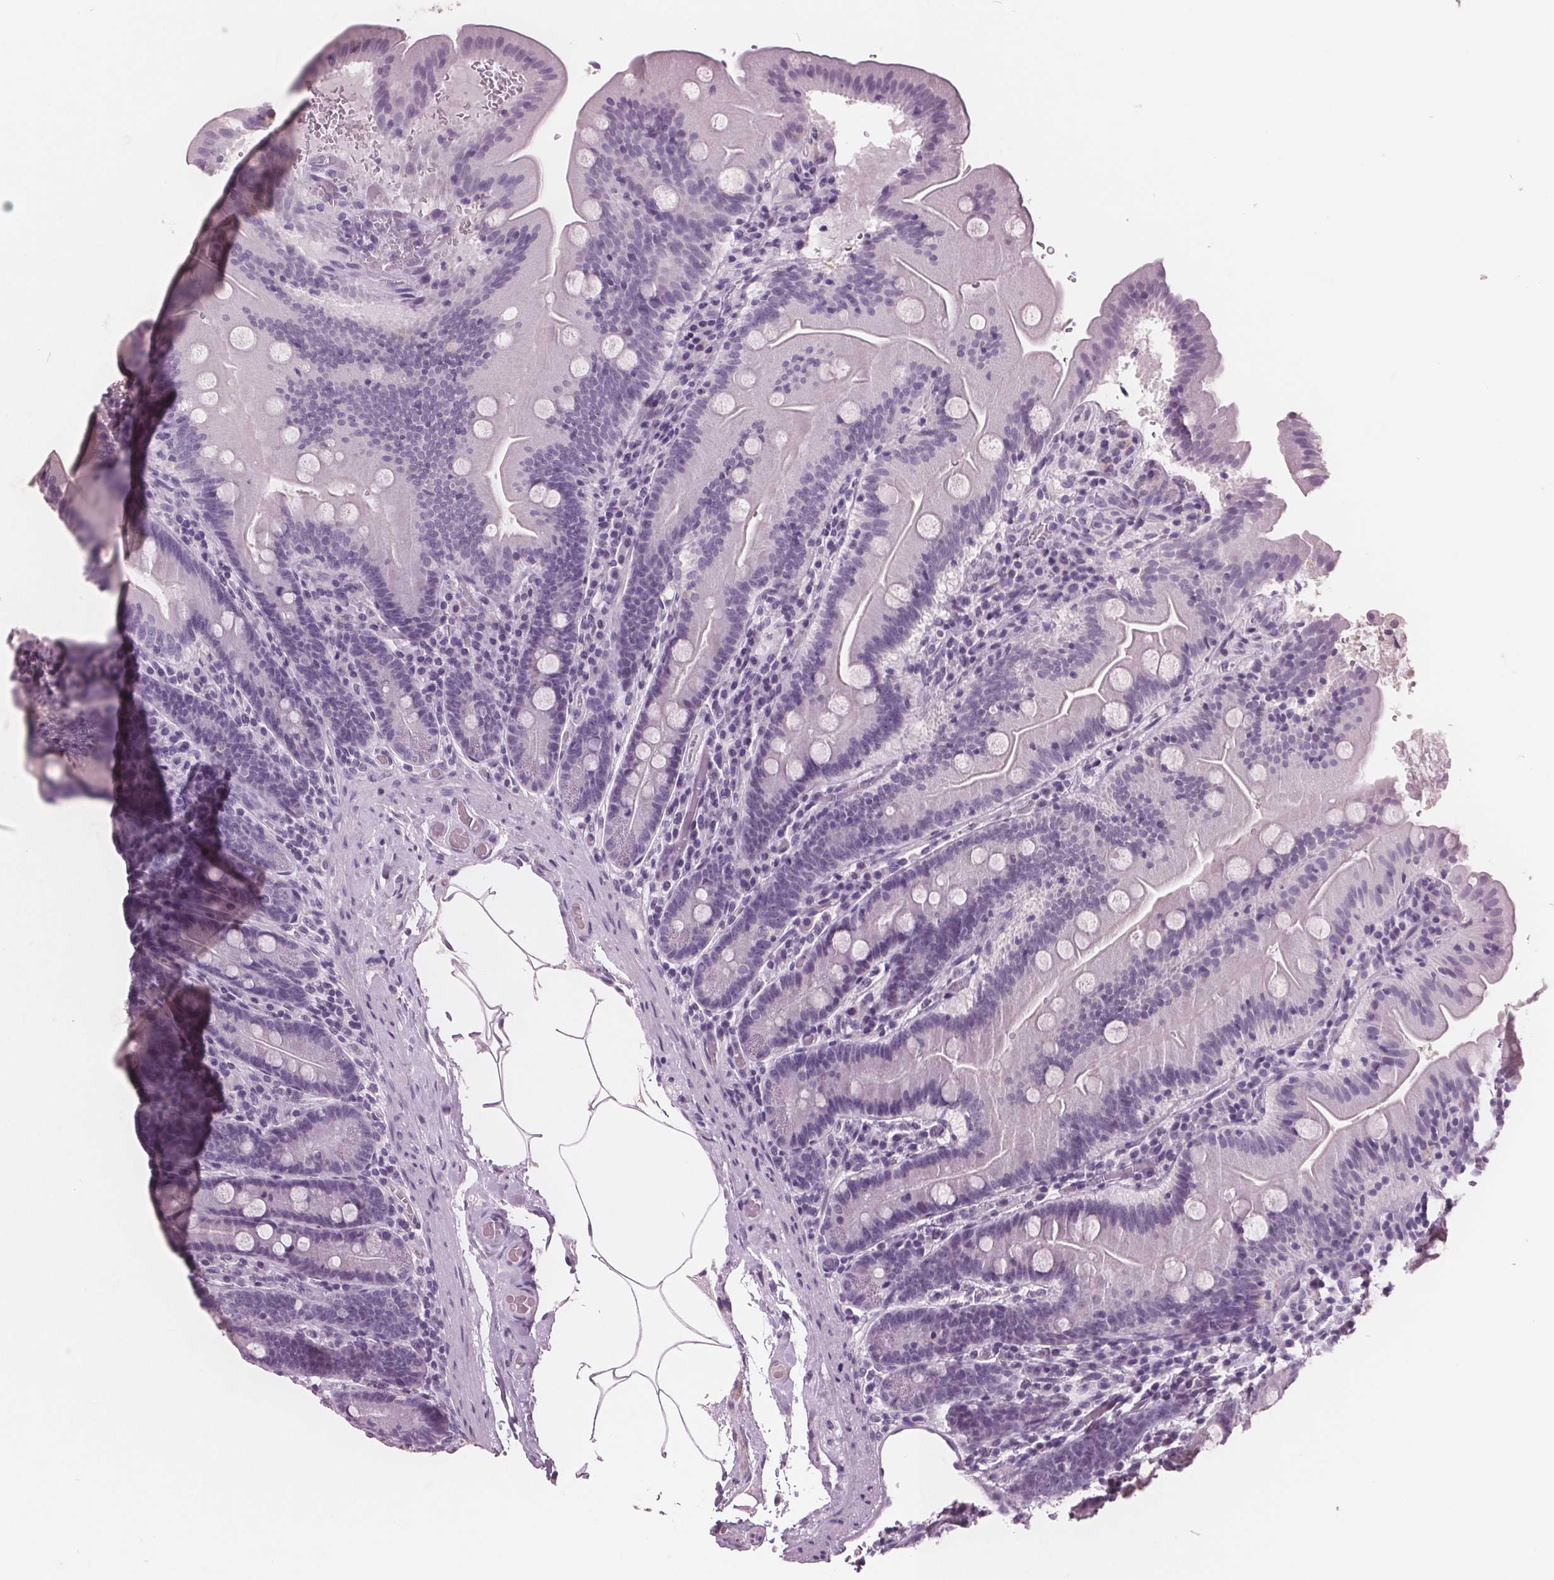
{"staining": {"intensity": "negative", "quantity": "none", "location": "none"}, "tissue": "small intestine", "cell_type": "Glandular cells", "image_type": "normal", "snomed": [{"axis": "morphology", "description": "Normal tissue, NOS"}, {"axis": "topography", "description": "Small intestine"}], "caption": "This is a photomicrograph of IHC staining of unremarkable small intestine, which shows no positivity in glandular cells.", "gene": "AMBP", "patient": {"sex": "male", "age": 37}}